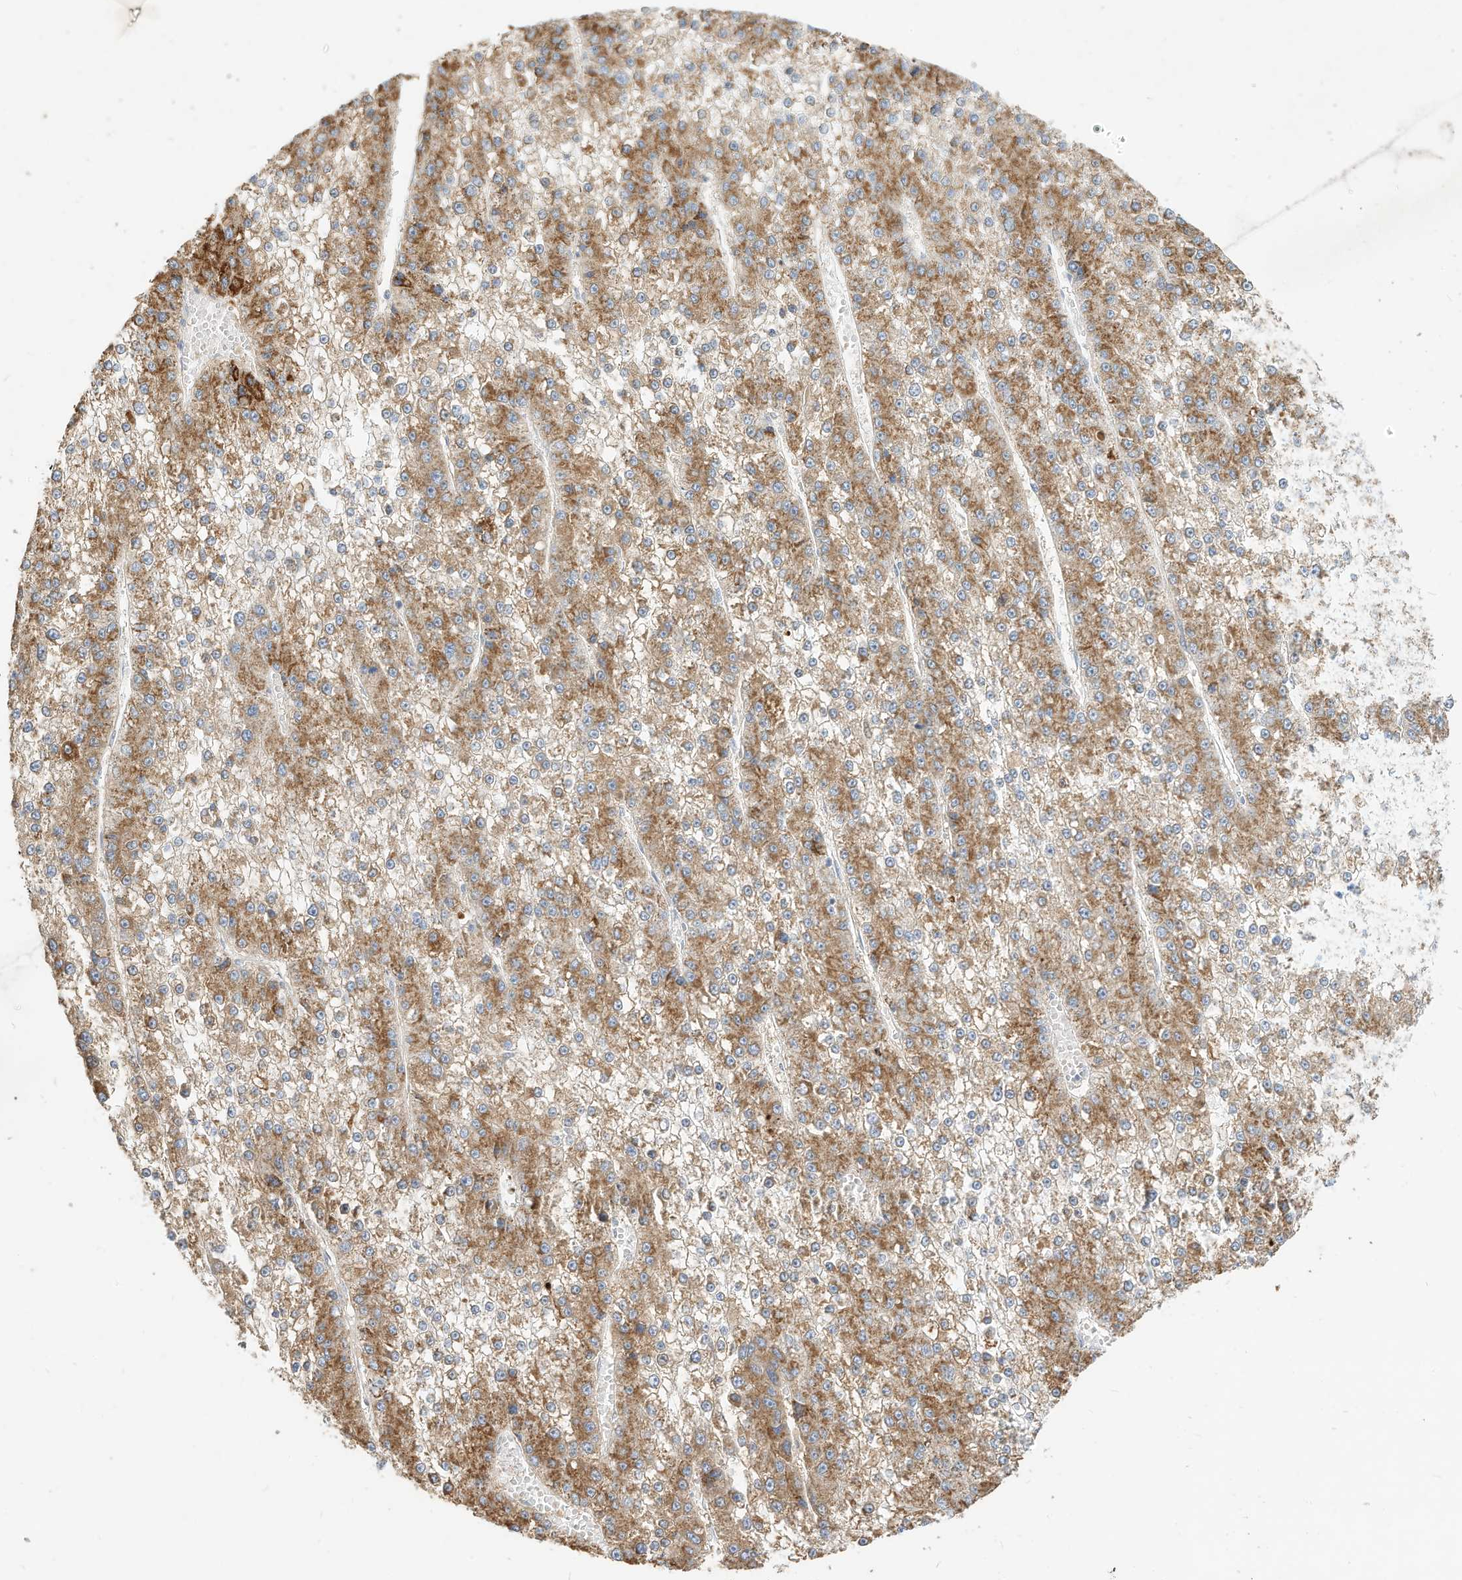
{"staining": {"intensity": "moderate", "quantity": ">75%", "location": "cytoplasmic/membranous"}, "tissue": "liver cancer", "cell_type": "Tumor cells", "image_type": "cancer", "snomed": [{"axis": "morphology", "description": "Carcinoma, Hepatocellular, NOS"}, {"axis": "topography", "description": "Liver"}], "caption": "Protein staining shows moderate cytoplasmic/membranous positivity in about >75% of tumor cells in liver cancer (hepatocellular carcinoma).", "gene": "RHOH", "patient": {"sex": "female", "age": 73}}